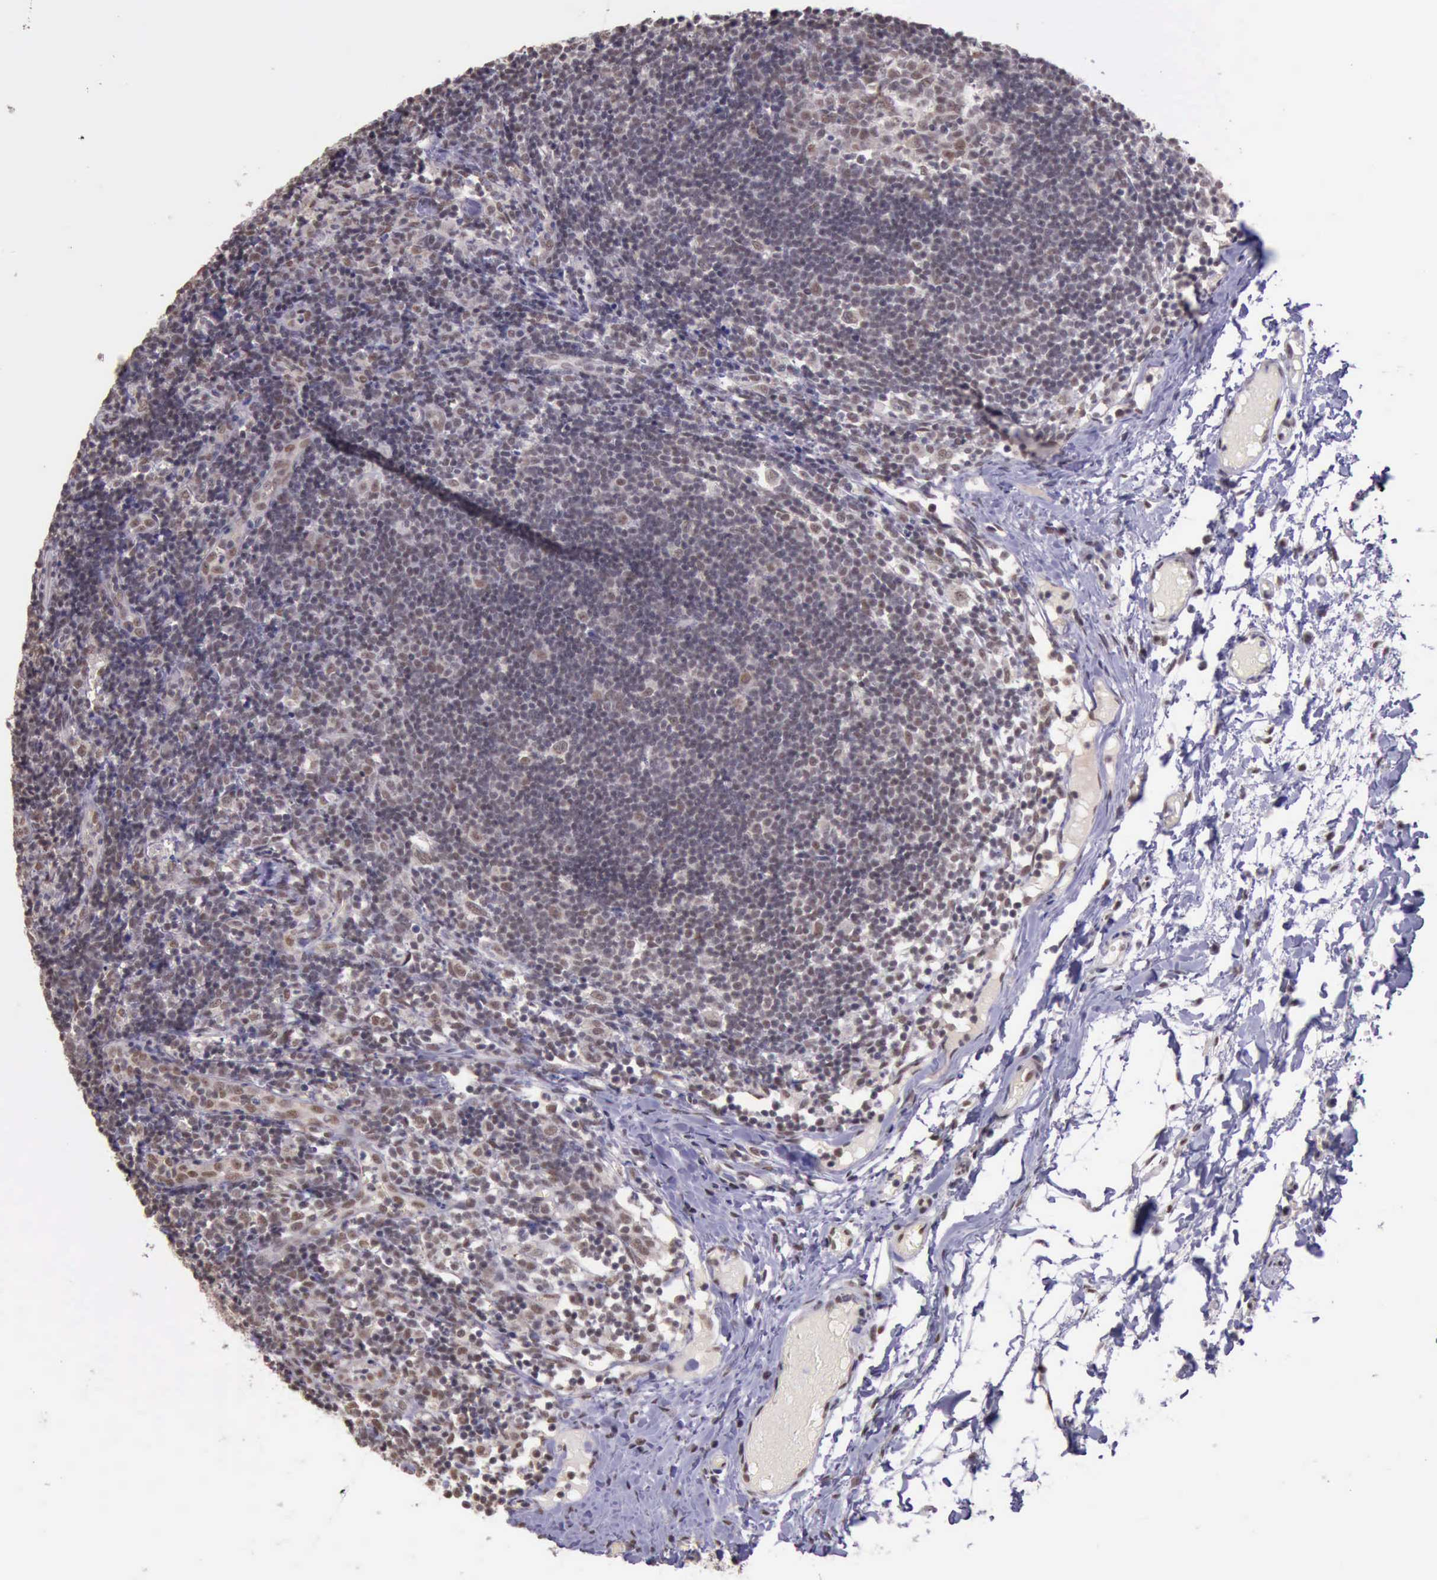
{"staining": {"intensity": "moderate", "quantity": ">75%", "location": "nuclear"}, "tissue": "lymph node", "cell_type": "Germinal center cells", "image_type": "normal", "snomed": [{"axis": "morphology", "description": "Normal tissue, NOS"}, {"axis": "morphology", "description": "Inflammation, NOS"}, {"axis": "topography", "description": "Lymph node"}, {"axis": "topography", "description": "Salivary gland"}], "caption": "A high-resolution histopathology image shows immunohistochemistry staining of unremarkable lymph node, which exhibits moderate nuclear positivity in approximately >75% of germinal center cells. The protein is stained brown, and the nuclei are stained in blue (DAB (3,3'-diaminobenzidine) IHC with brightfield microscopy, high magnification).", "gene": "PRPF39", "patient": {"sex": "male", "age": 3}}